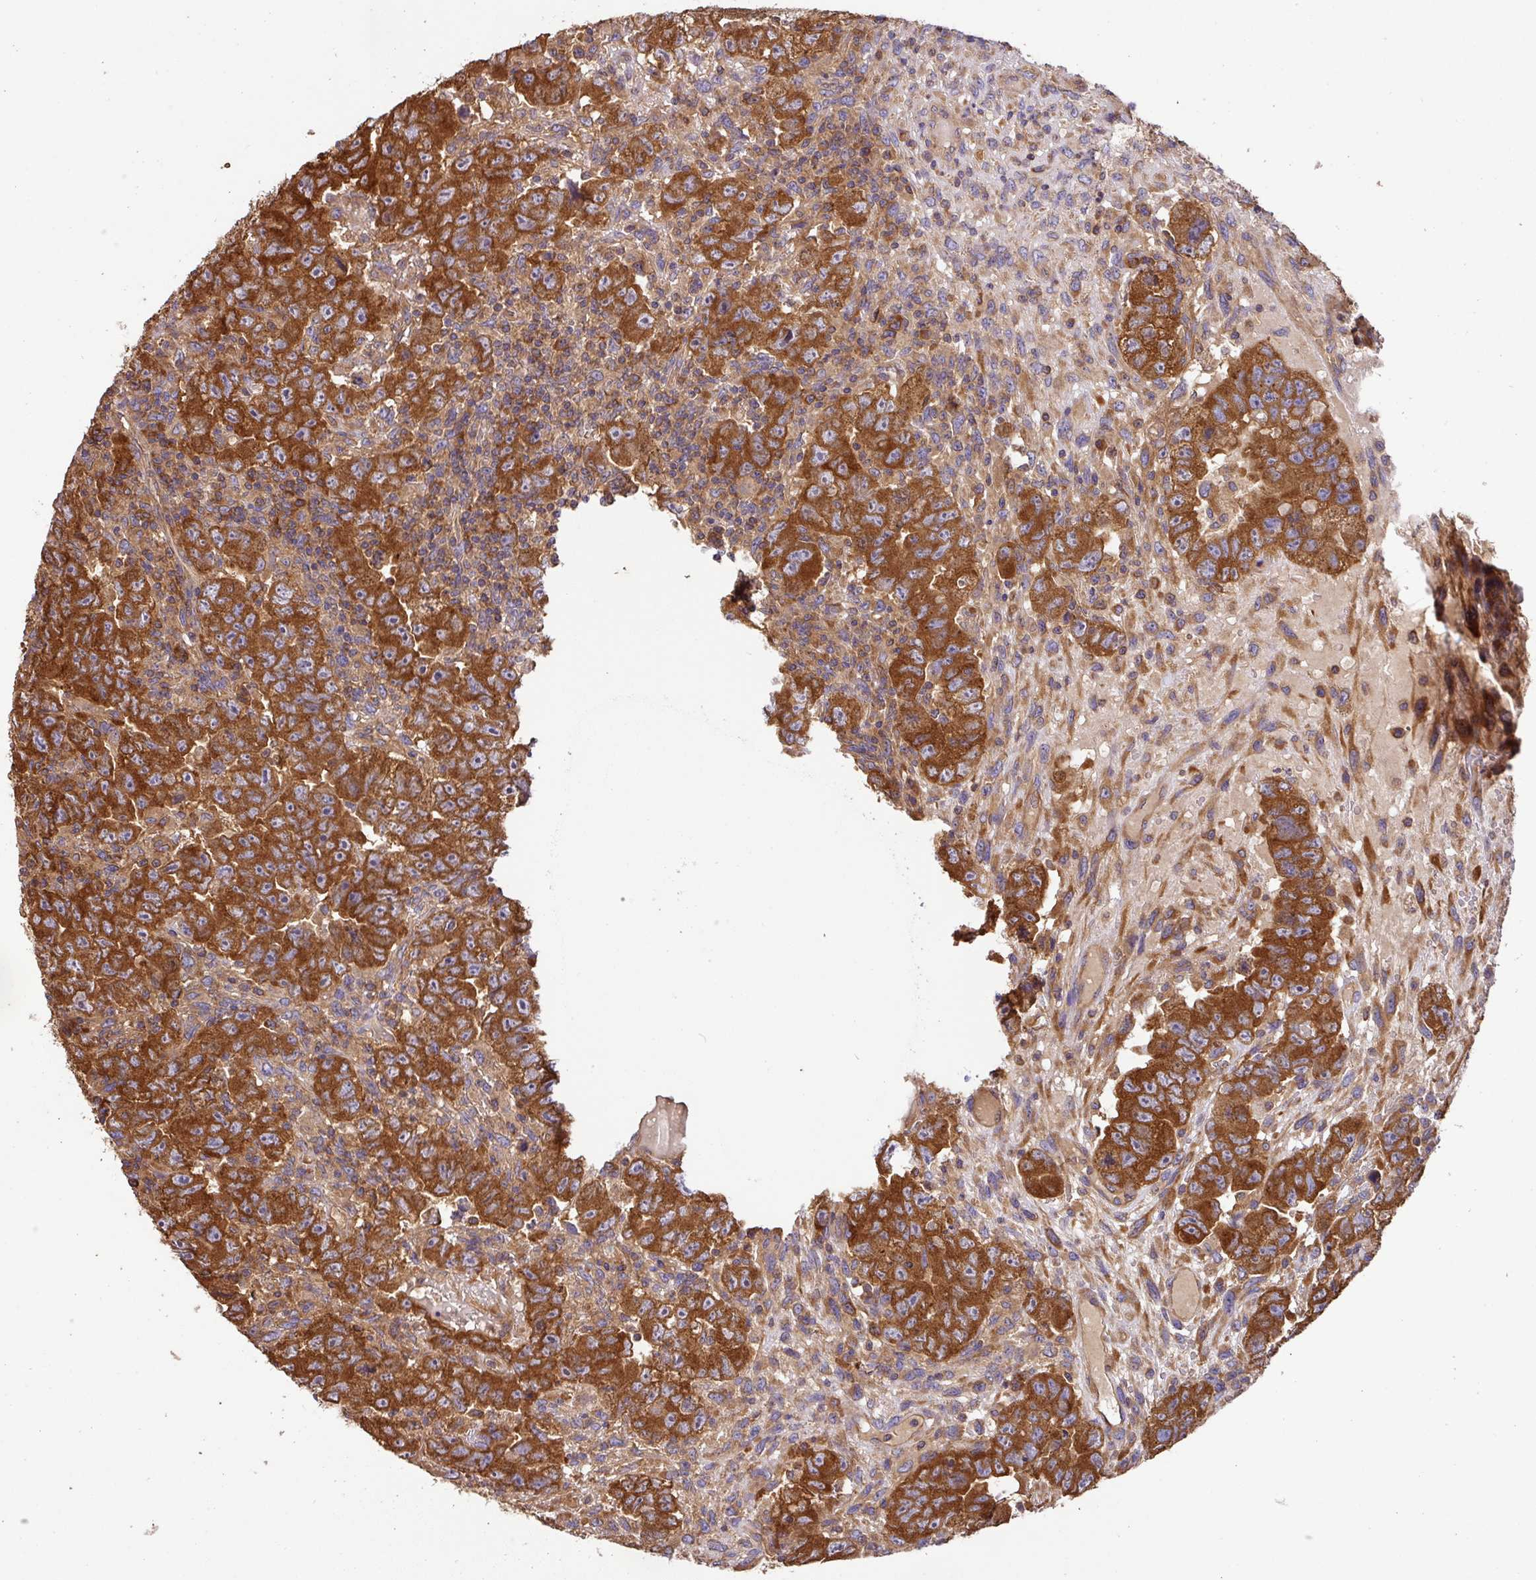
{"staining": {"intensity": "strong", "quantity": ">75%", "location": "cytoplasmic/membranous"}, "tissue": "testis cancer", "cell_type": "Tumor cells", "image_type": "cancer", "snomed": [{"axis": "morphology", "description": "Carcinoma, Embryonal, NOS"}, {"axis": "topography", "description": "Testis"}], "caption": "This photomicrograph displays embryonal carcinoma (testis) stained with immunohistochemistry (IHC) to label a protein in brown. The cytoplasmic/membranous of tumor cells show strong positivity for the protein. Nuclei are counter-stained blue.", "gene": "GSPT1", "patient": {"sex": "male", "age": 24}}